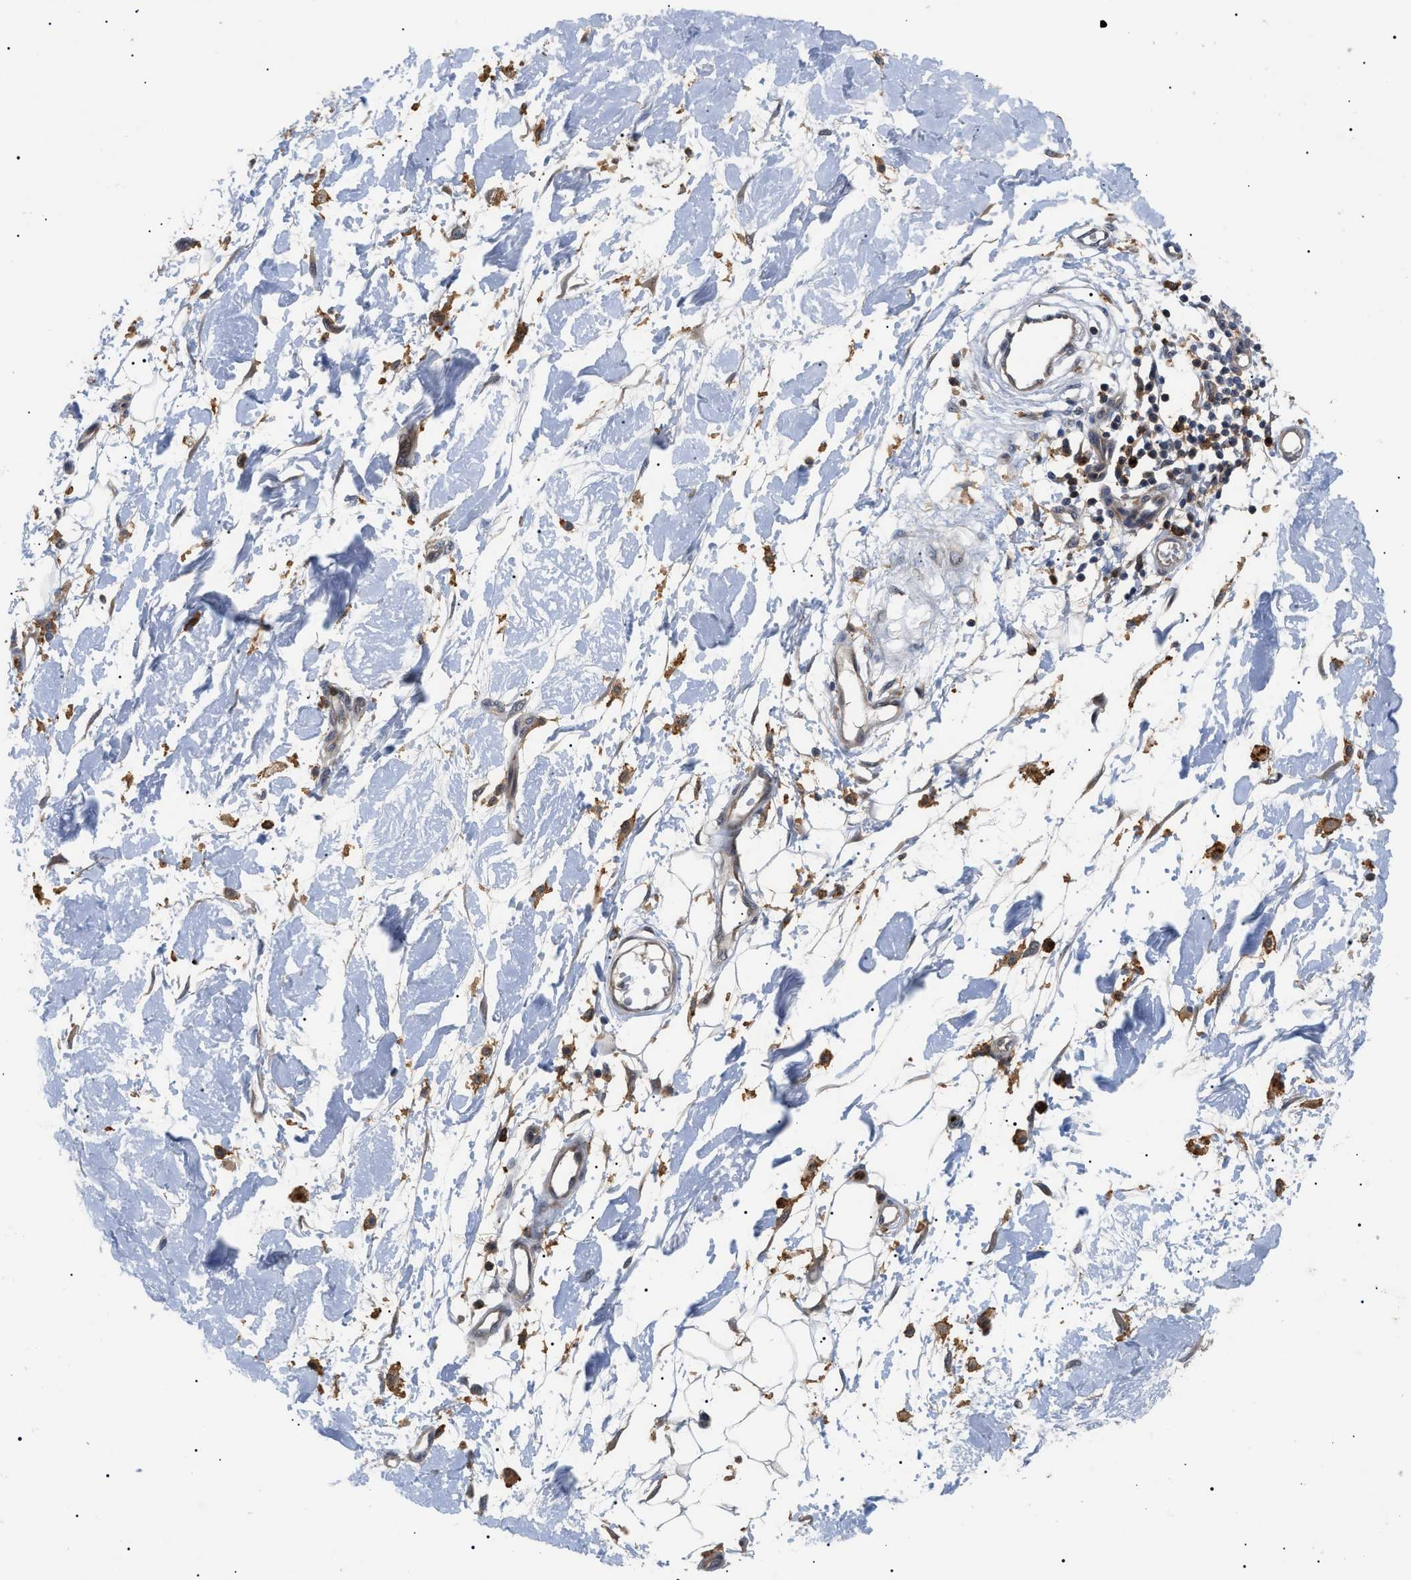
{"staining": {"intensity": "negative", "quantity": "none", "location": "none"}, "tissue": "adipose tissue", "cell_type": "Adipocytes", "image_type": "normal", "snomed": [{"axis": "morphology", "description": "Normal tissue, NOS"}, {"axis": "morphology", "description": "Squamous cell carcinoma, NOS"}, {"axis": "topography", "description": "Skin"}, {"axis": "topography", "description": "Peripheral nerve tissue"}], "caption": "Immunohistochemistry (IHC) image of benign adipose tissue stained for a protein (brown), which demonstrates no positivity in adipocytes. (DAB immunohistochemistry with hematoxylin counter stain).", "gene": "CD300A", "patient": {"sex": "male", "age": 83}}